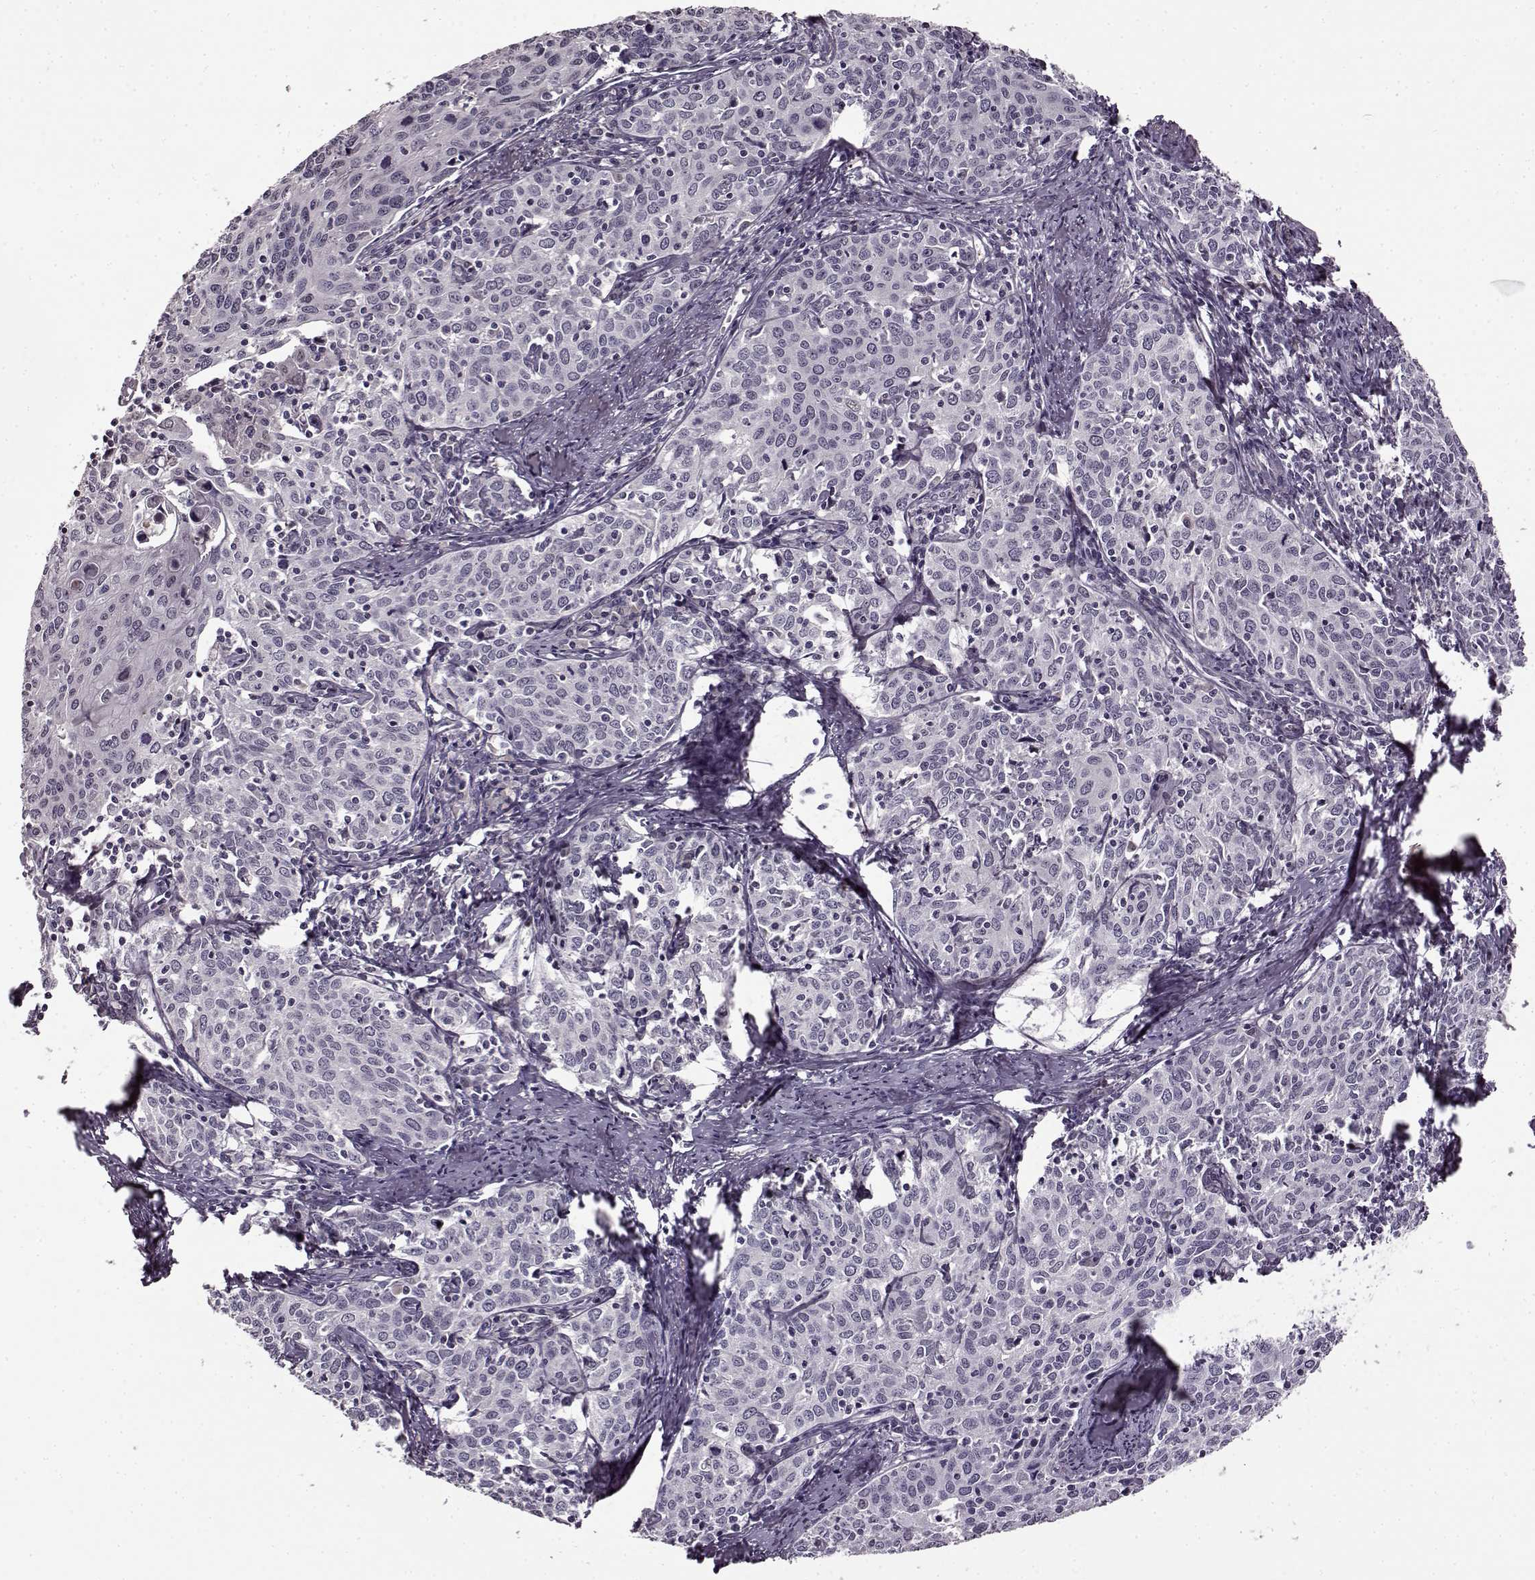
{"staining": {"intensity": "negative", "quantity": "none", "location": "none"}, "tissue": "cervical cancer", "cell_type": "Tumor cells", "image_type": "cancer", "snomed": [{"axis": "morphology", "description": "Squamous cell carcinoma, NOS"}, {"axis": "topography", "description": "Cervix"}], "caption": "A high-resolution photomicrograph shows immunohistochemistry staining of cervical cancer (squamous cell carcinoma), which reveals no significant staining in tumor cells.", "gene": "CNGA3", "patient": {"sex": "female", "age": 62}}